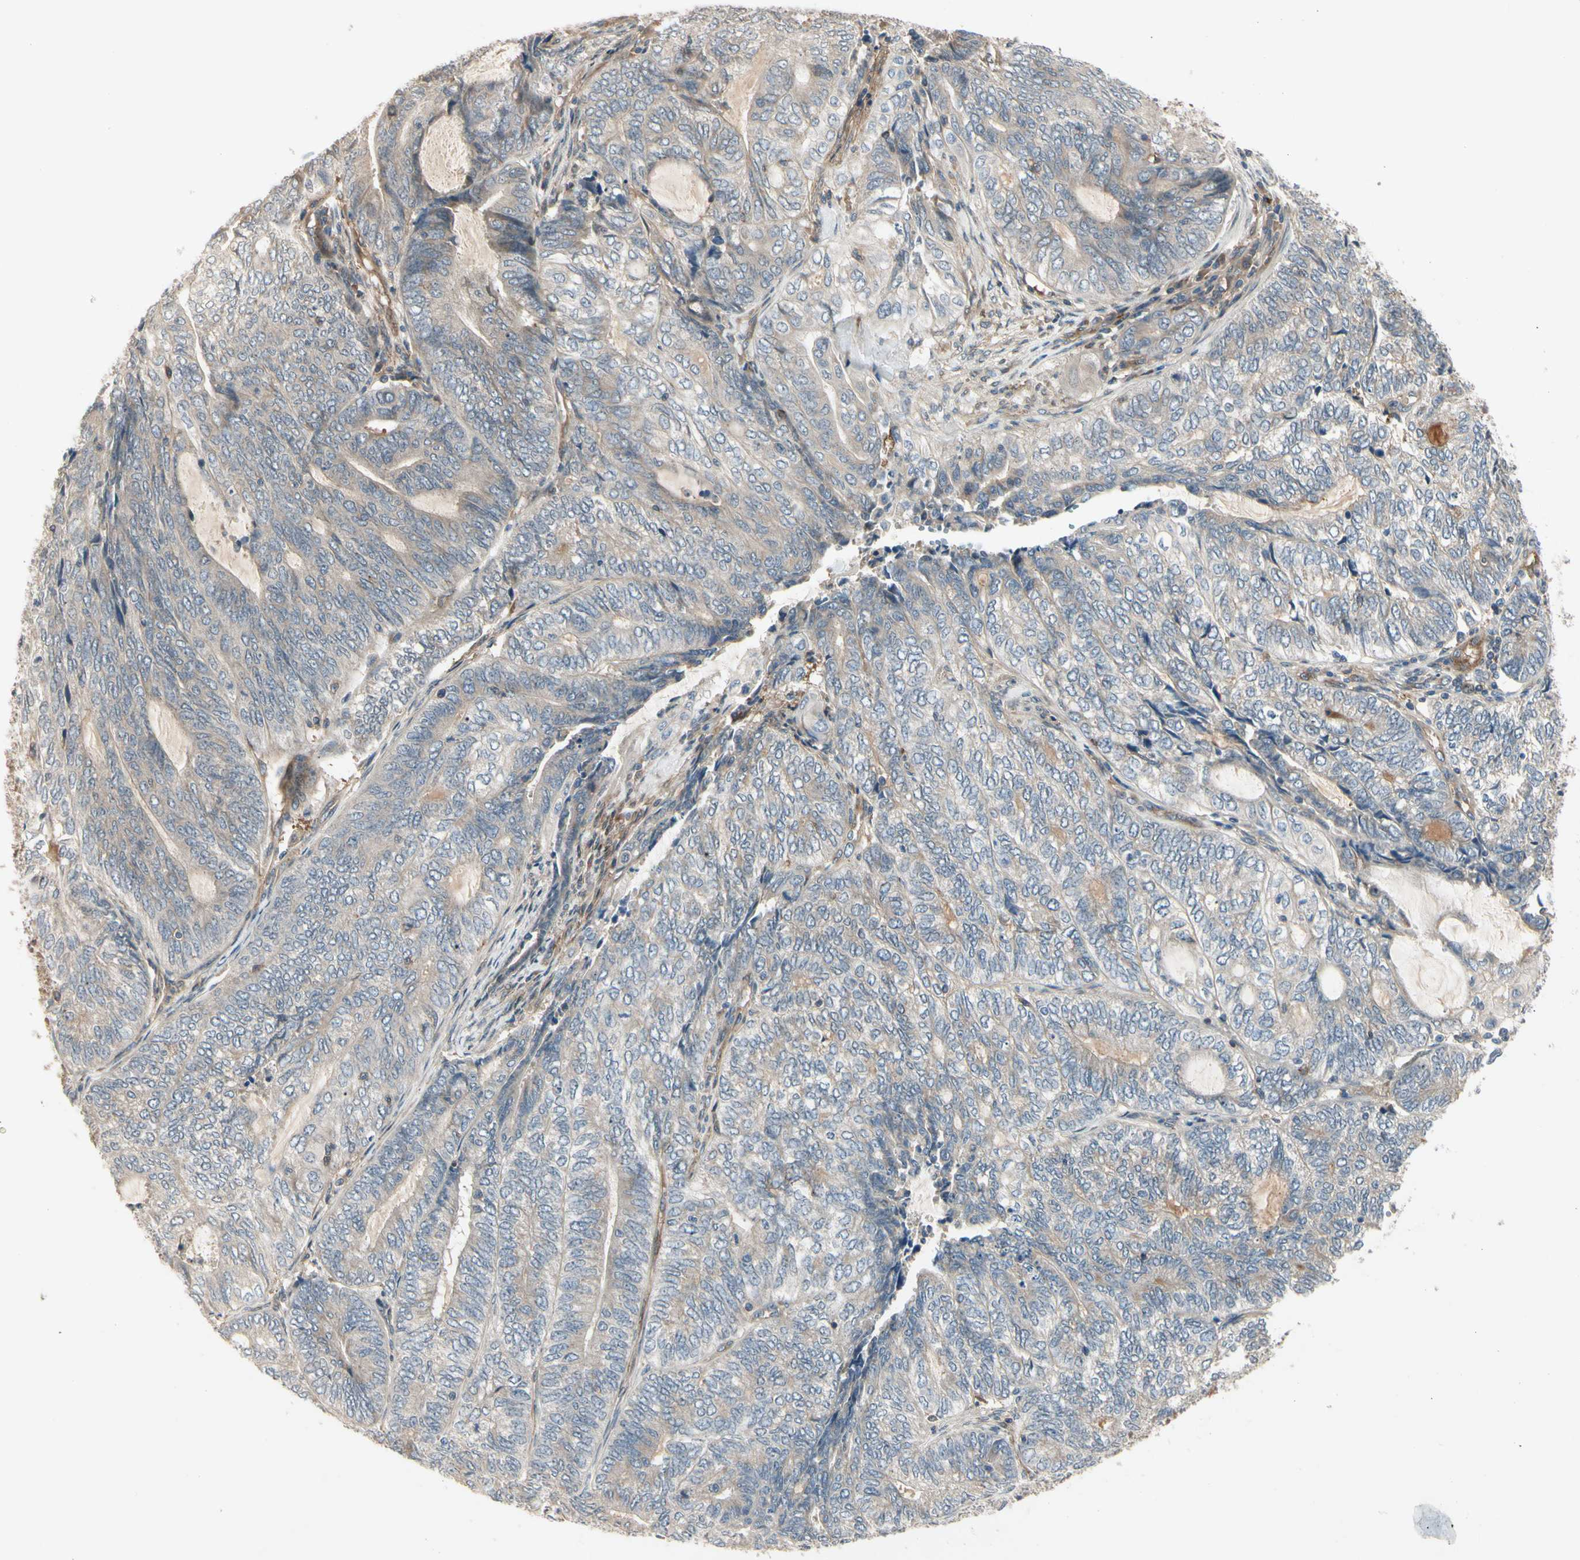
{"staining": {"intensity": "weak", "quantity": ">75%", "location": "cytoplasmic/membranous"}, "tissue": "endometrial cancer", "cell_type": "Tumor cells", "image_type": "cancer", "snomed": [{"axis": "morphology", "description": "Adenocarcinoma, NOS"}, {"axis": "topography", "description": "Uterus"}, {"axis": "topography", "description": "Endometrium"}], "caption": "Protein staining displays weak cytoplasmic/membranous expression in about >75% of tumor cells in adenocarcinoma (endometrial).", "gene": "F2R", "patient": {"sex": "female", "age": 70}}